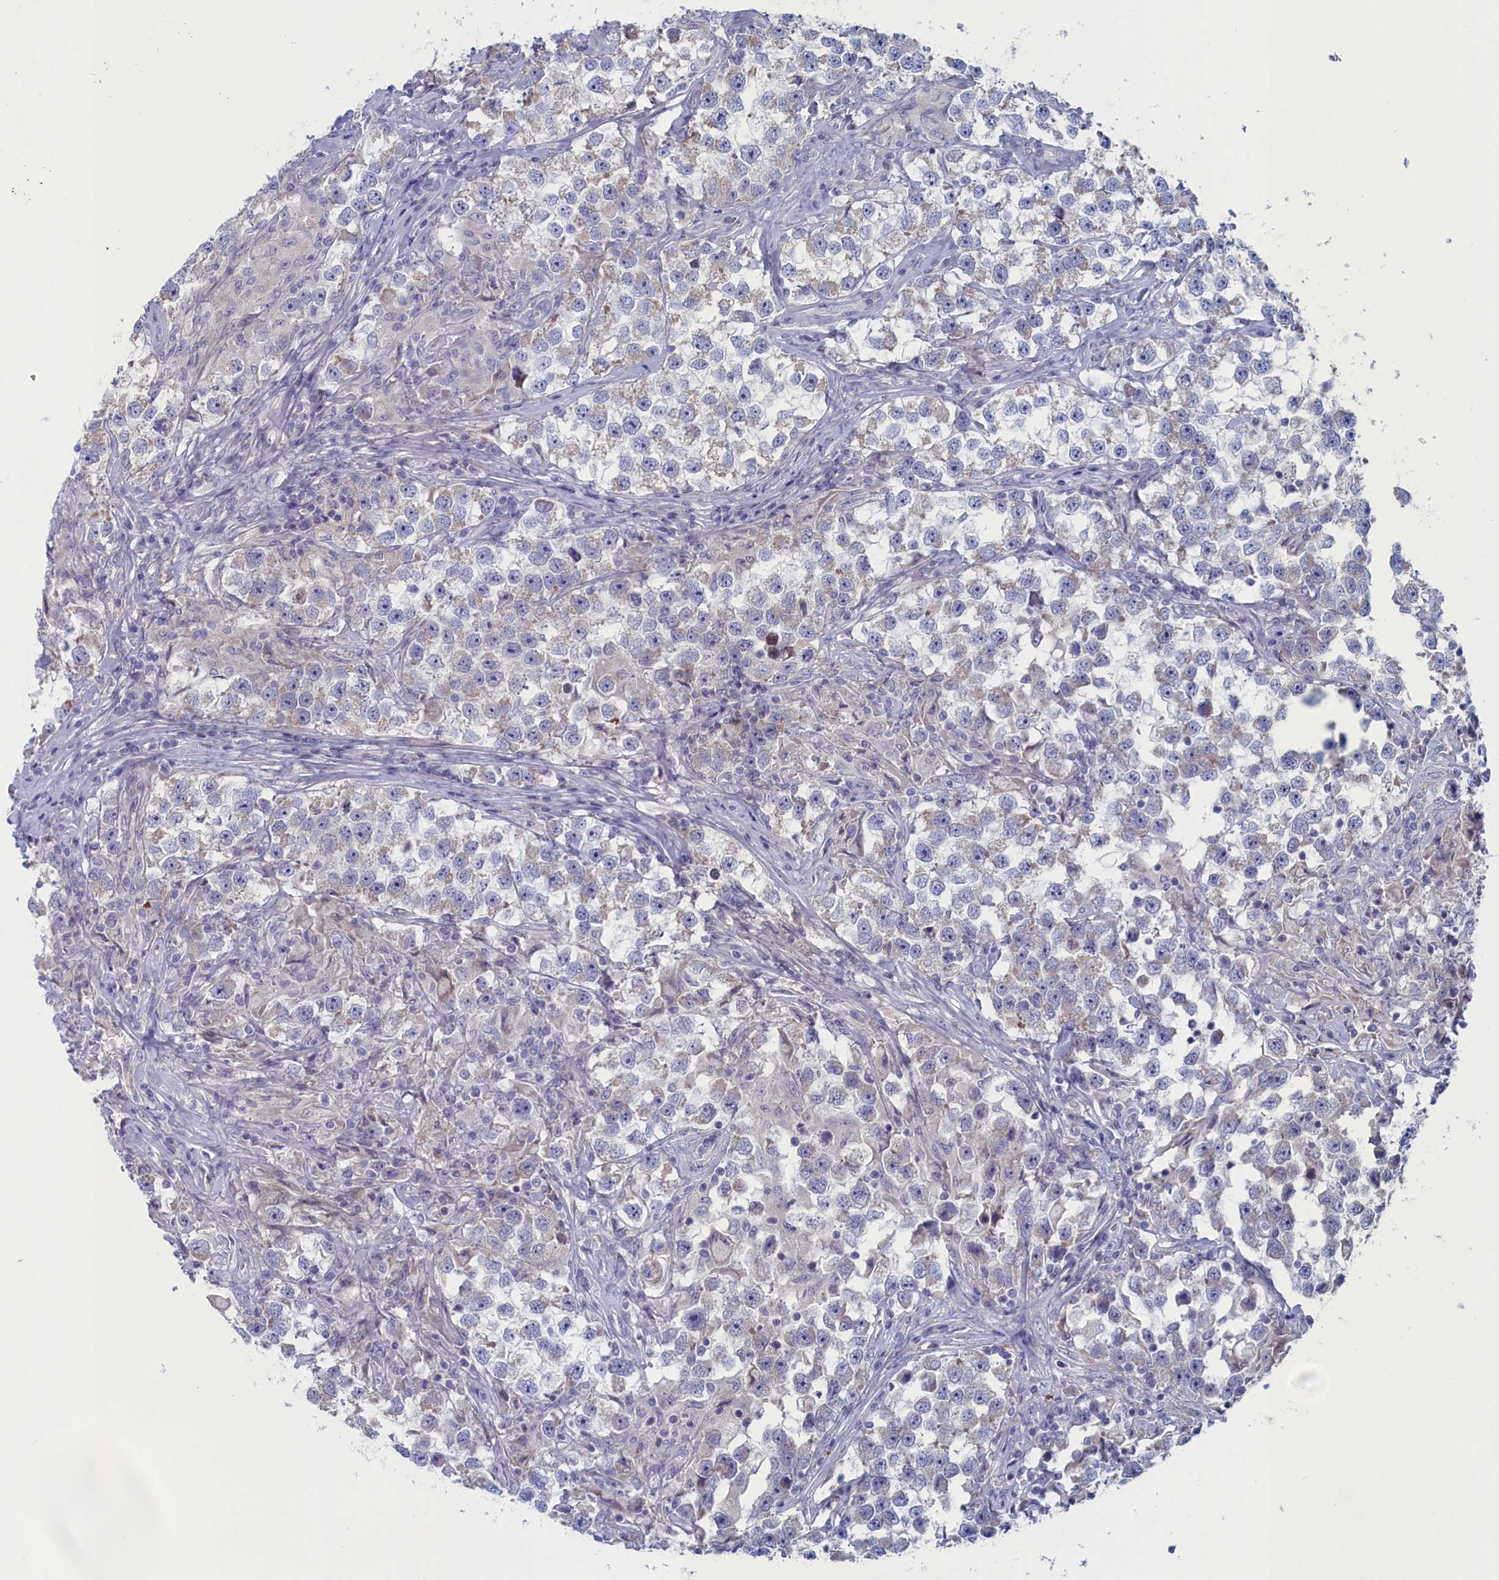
{"staining": {"intensity": "negative", "quantity": "none", "location": "none"}, "tissue": "testis cancer", "cell_type": "Tumor cells", "image_type": "cancer", "snomed": [{"axis": "morphology", "description": "Seminoma, NOS"}, {"axis": "topography", "description": "Testis"}], "caption": "This is an immunohistochemistry (IHC) micrograph of human testis cancer. There is no positivity in tumor cells.", "gene": "WDR76", "patient": {"sex": "male", "age": 46}}